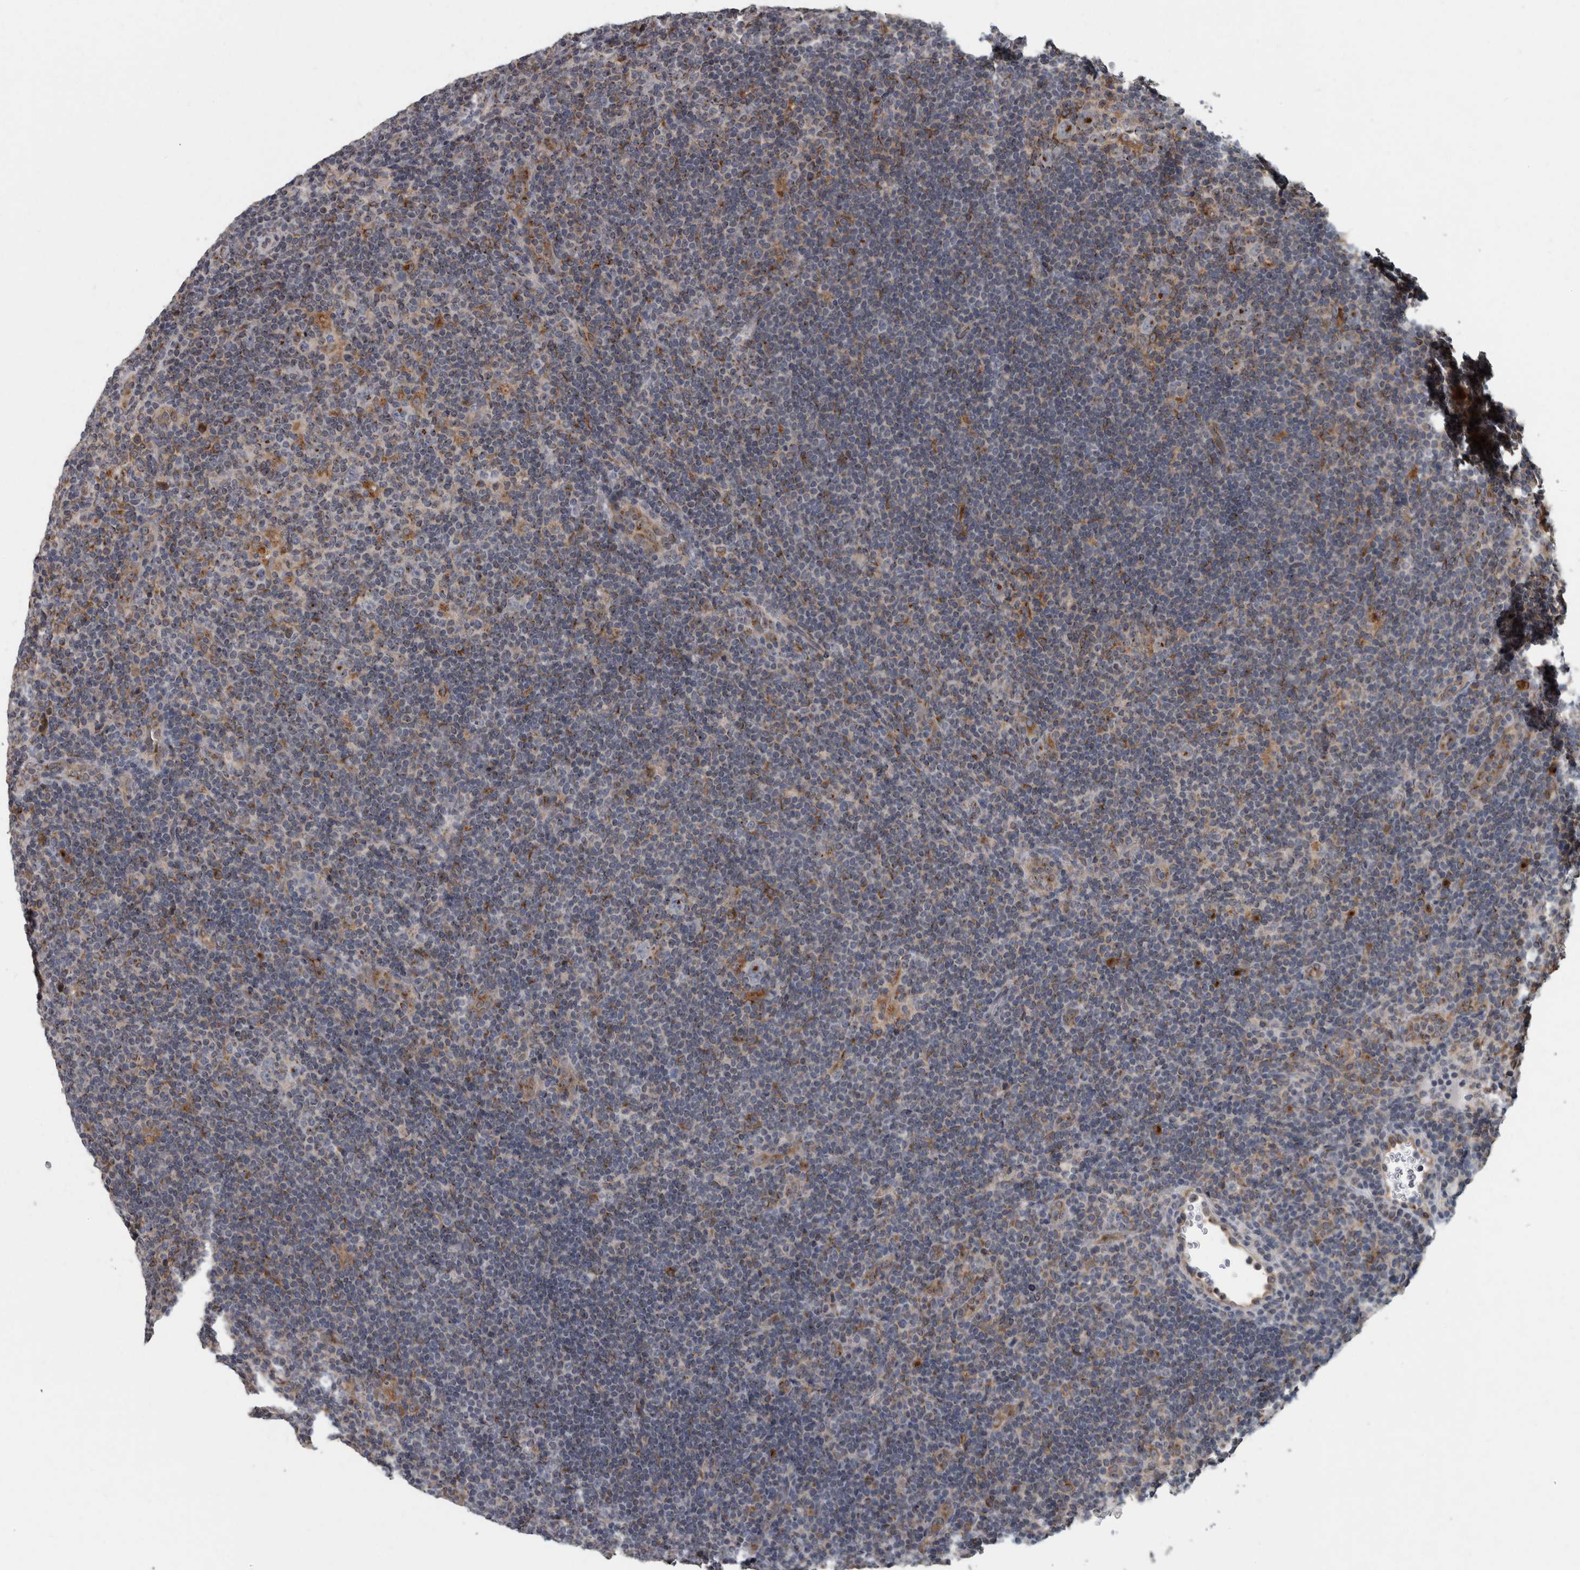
{"staining": {"intensity": "negative", "quantity": "none", "location": "none"}, "tissue": "lymphoma", "cell_type": "Tumor cells", "image_type": "cancer", "snomed": [{"axis": "morphology", "description": "Hodgkin's disease, NOS"}, {"axis": "topography", "description": "Lymph node"}], "caption": "High power microscopy histopathology image of an immunohistochemistry (IHC) image of Hodgkin's disease, revealing no significant positivity in tumor cells.", "gene": "LMAN2L", "patient": {"sex": "female", "age": 57}}